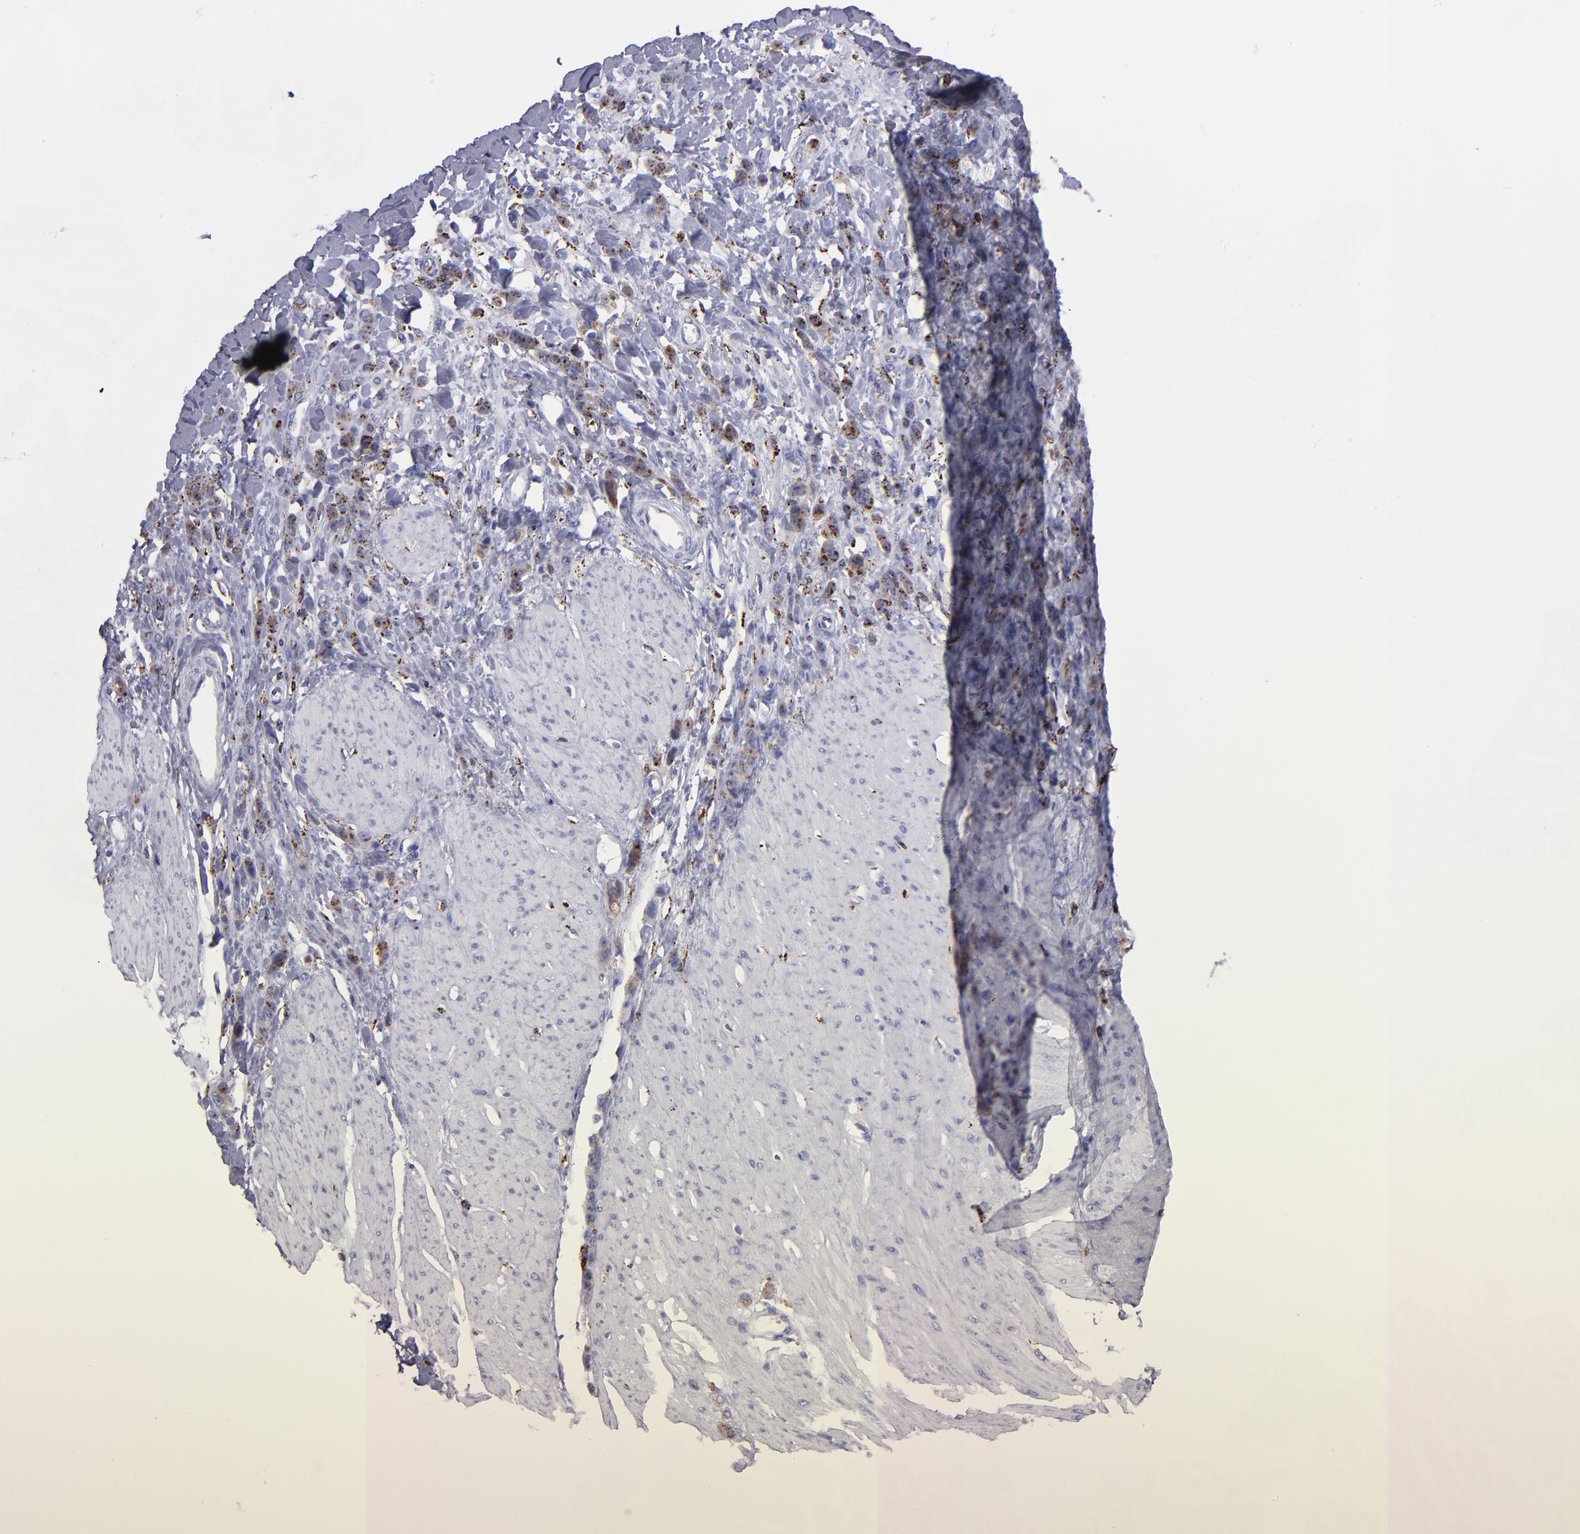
{"staining": {"intensity": "moderate", "quantity": ">75%", "location": "cytoplasmic/membranous"}, "tissue": "stomach cancer", "cell_type": "Tumor cells", "image_type": "cancer", "snomed": [{"axis": "morphology", "description": "Normal tissue, NOS"}, {"axis": "morphology", "description": "Adenocarcinoma, NOS"}, {"axis": "topography", "description": "Stomach"}], "caption": "Moderate cytoplasmic/membranous positivity for a protein is seen in approximately >75% of tumor cells of stomach adenocarcinoma using IHC.", "gene": "CTSS", "patient": {"sex": "male", "age": 82}}